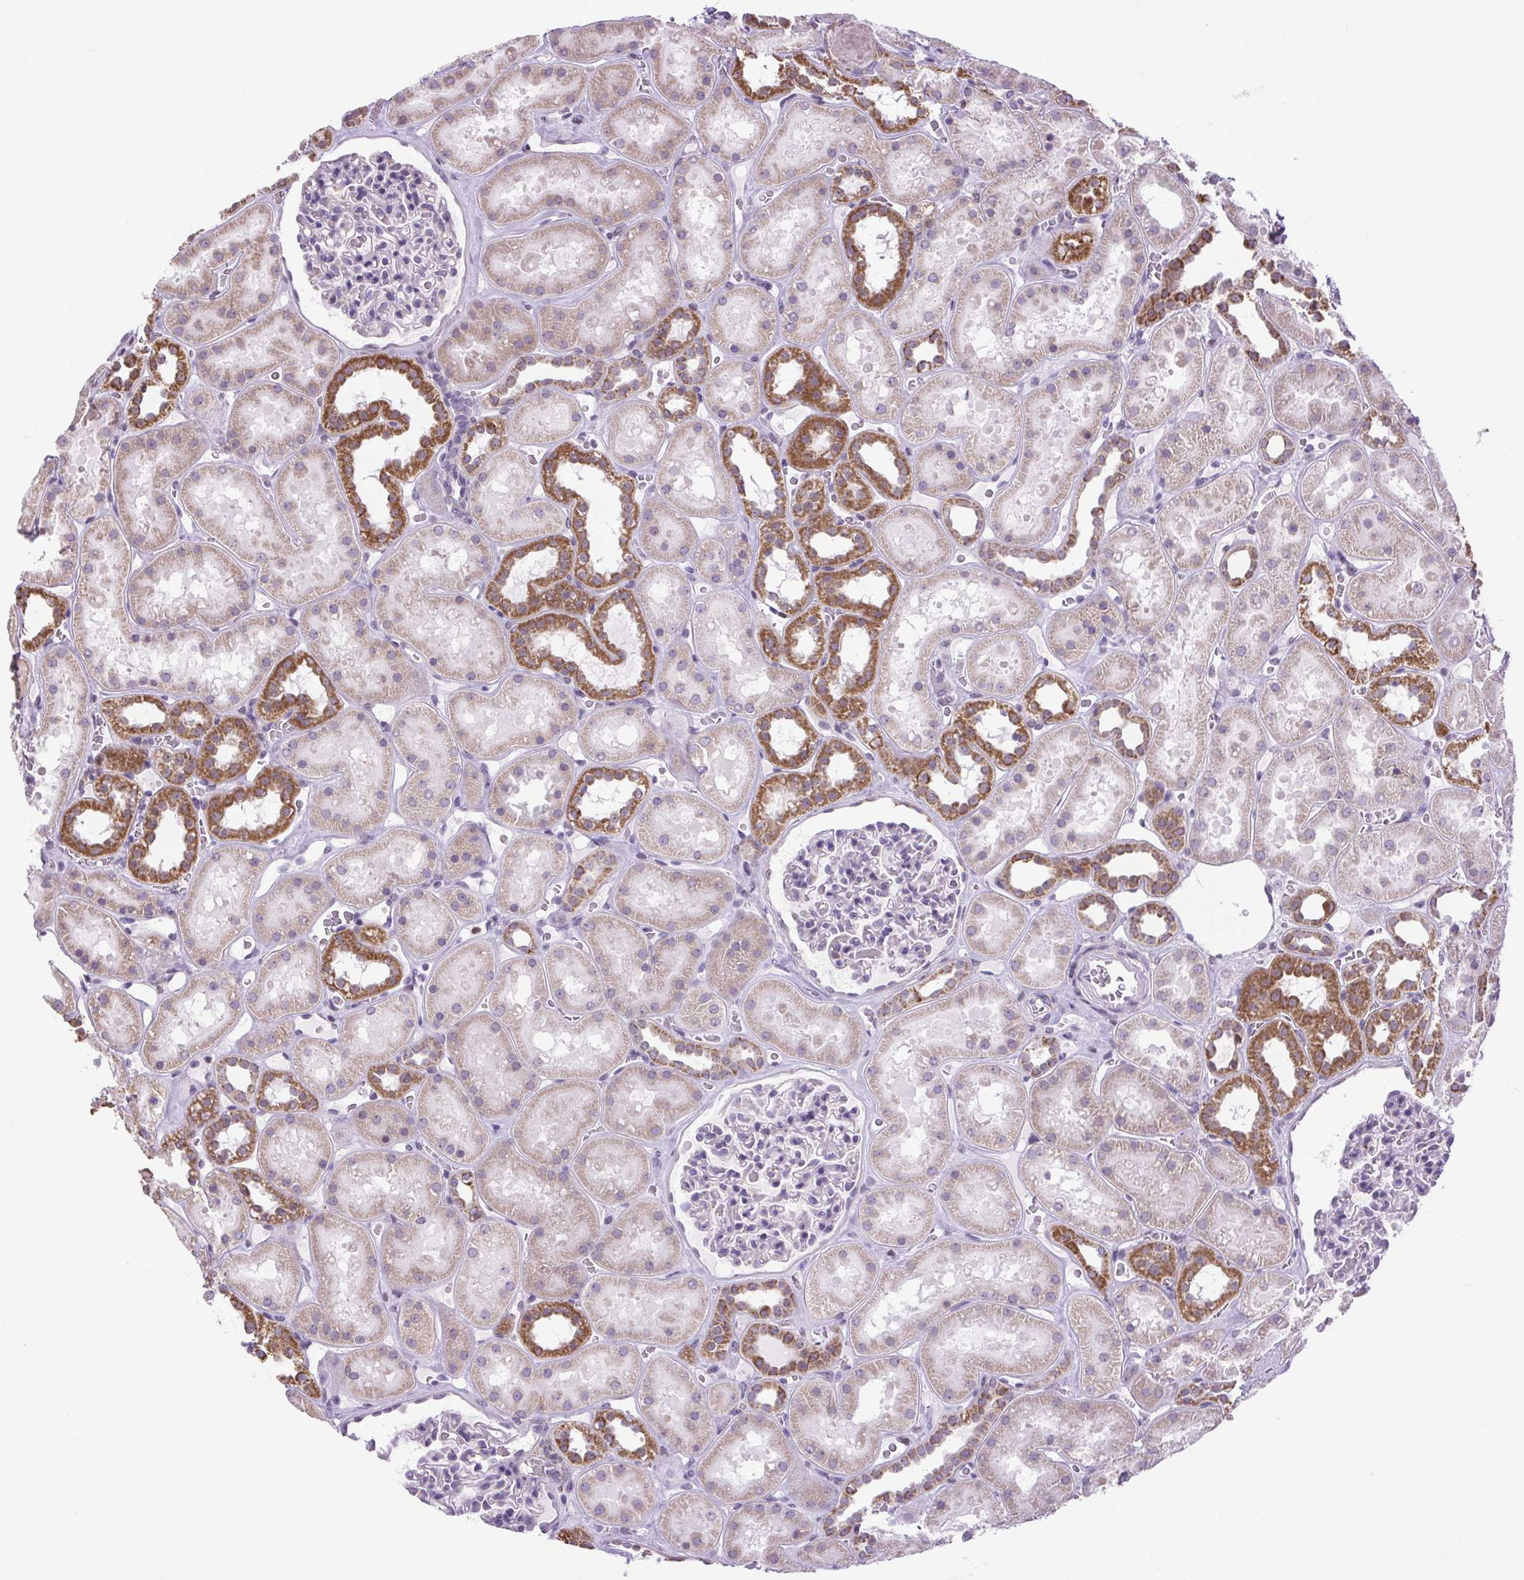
{"staining": {"intensity": "moderate", "quantity": "<25%", "location": "cytoplasmic/membranous"}, "tissue": "kidney", "cell_type": "Cells in glomeruli", "image_type": "normal", "snomed": [{"axis": "morphology", "description": "Normal tissue, NOS"}, {"axis": "topography", "description": "Kidney"}], "caption": "A brown stain highlights moderate cytoplasmic/membranous staining of a protein in cells in glomeruli of unremarkable kidney. (DAB (3,3'-diaminobenzidine) = brown stain, brightfield microscopy at high magnification).", "gene": "SCO2", "patient": {"sex": "female", "age": 41}}